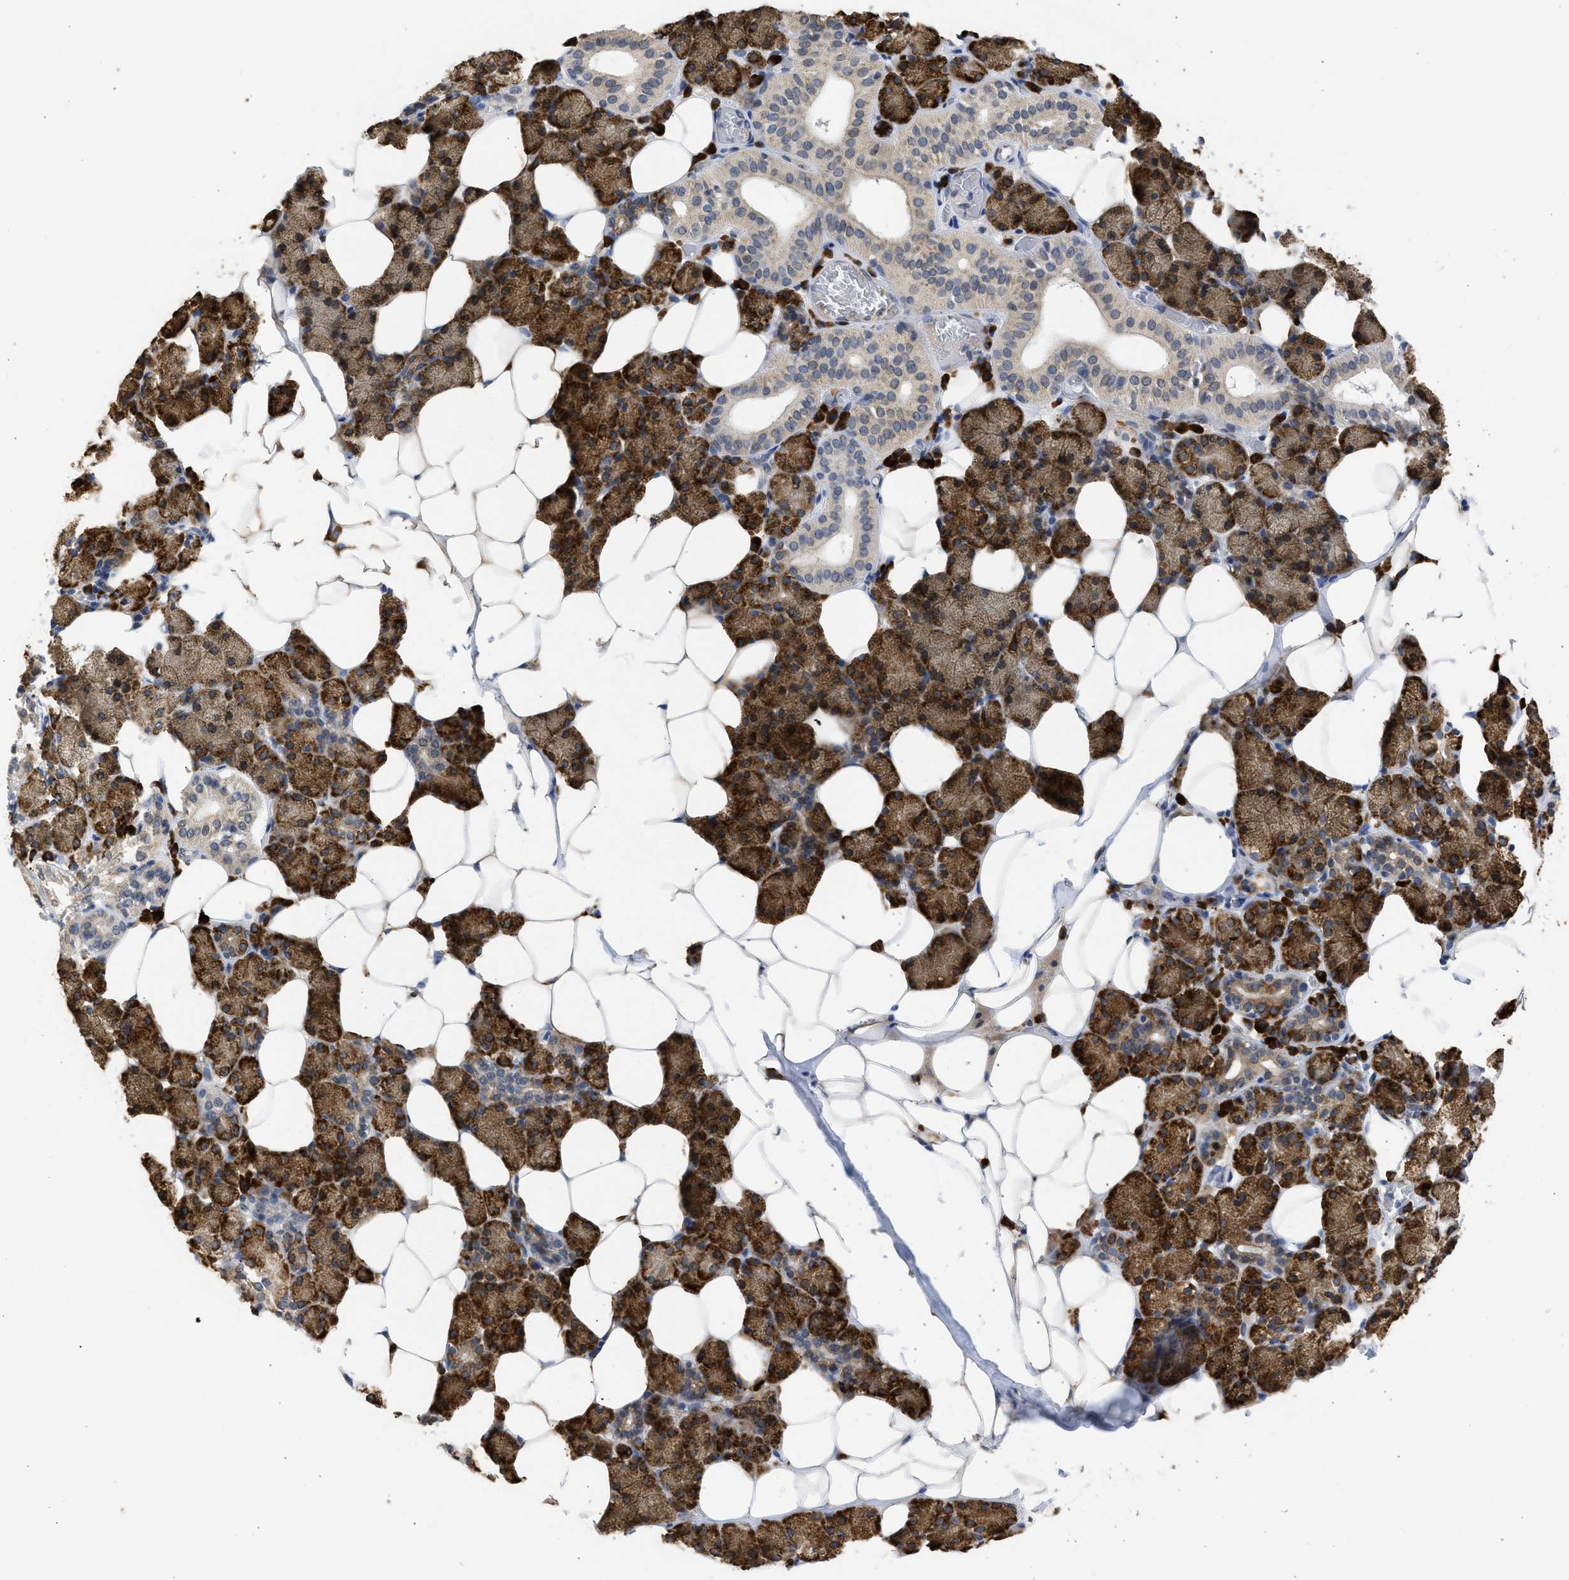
{"staining": {"intensity": "strong", "quantity": ">75%", "location": "cytoplasmic/membranous"}, "tissue": "salivary gland", "cell_type": "Glandular cells", "image_type": "normal", "snomed": [{"axis": "morphology", "description": "Normal tissue, NOS"}, {"axis": "topography", "description": "Salivary gland"}], "caption": "Brown immunohistochemical staining in normal human salivary gland displays strong cytoplasmic/membranous positivity in approximately >75% of glandular cells. (DAB IHC with brightfield microscopy, high magnification).", "gene": "DNAJC1", "patient": {"sex": "female", "age": 33}}